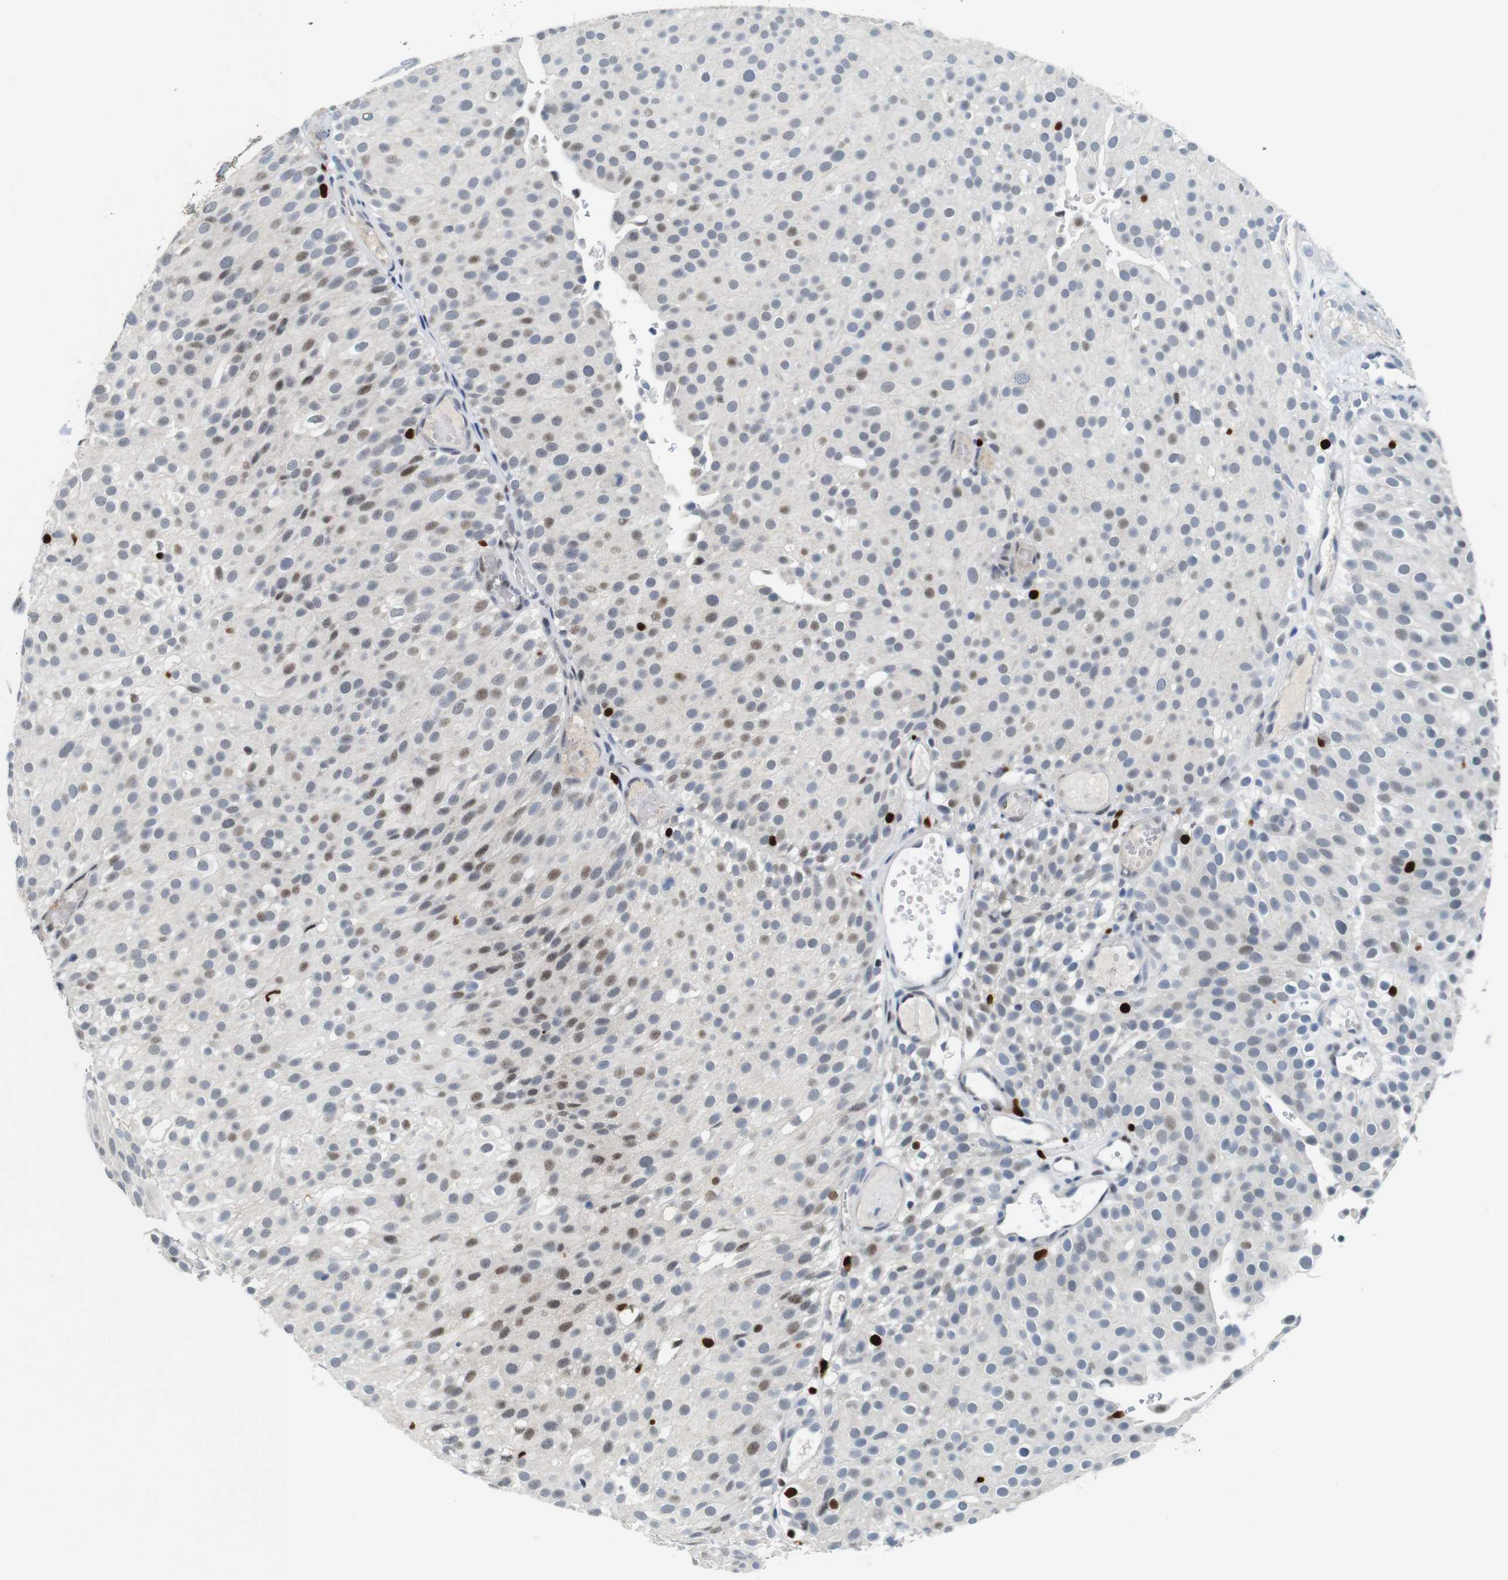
{"staining": {"intensity": "moderate", "quantity": "25%-75%", "location": "nuclear"}, "tissue": "urothelial cancer", "cell_type": "Tumor cells", "image_type": "cancer", "snomed": [{"axis": "morphology", "description": "Urothelial carcinoma, Low grade"}, {"axis": "topography", "description": "Urinary bladder"}], "caption": "Human low-grade urothelial carcinoma stained with a brown dye exhibits moderate nuclear positive staining in about 25%-75% of tumor cells.", "gene": "IRF8", "patient": {"sex": "male", "age": 78}}